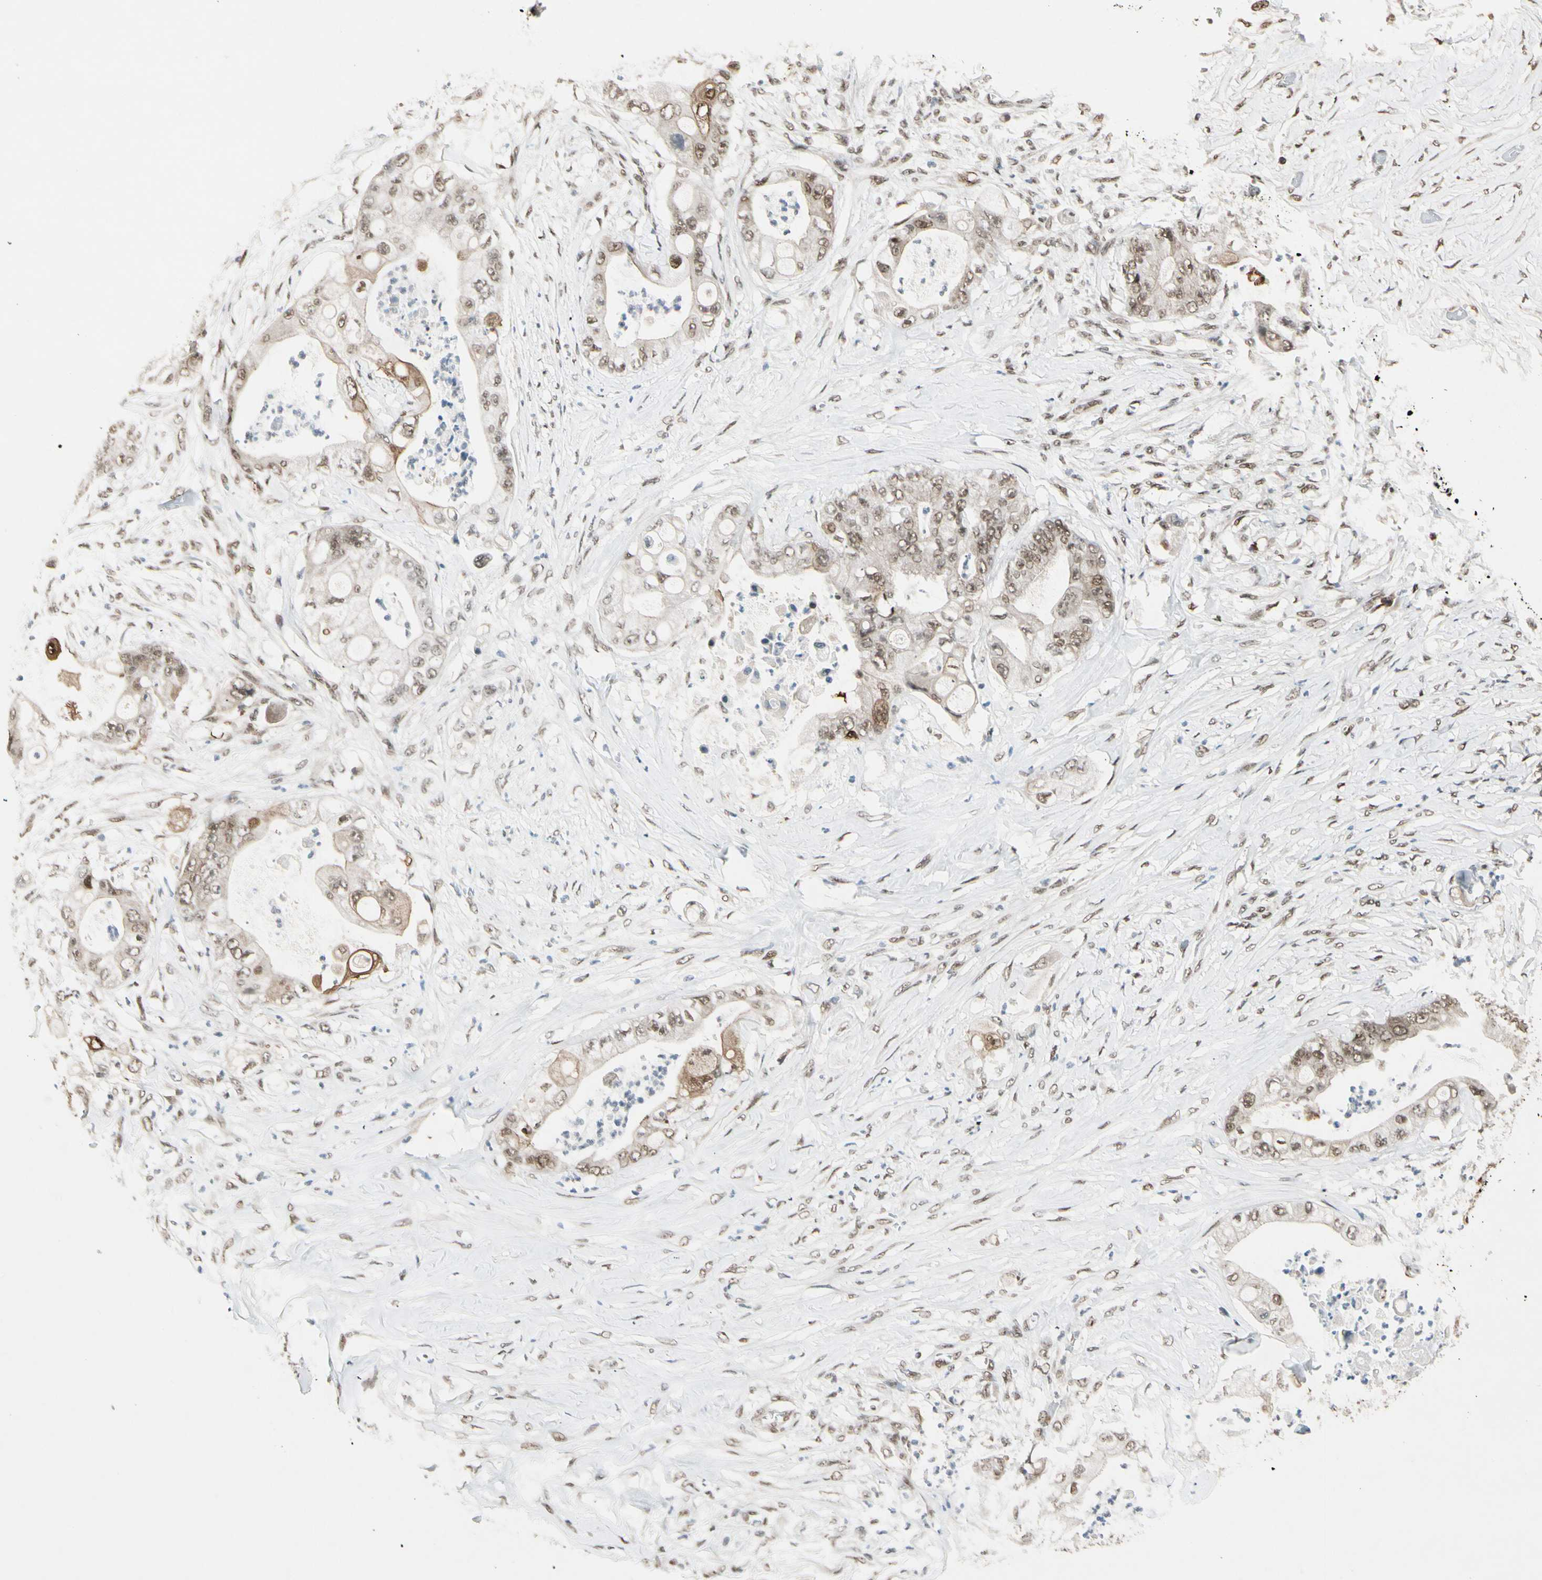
{"staining": {"intensity": "moderate", "quantity": ">75%", "location": "cytoplasmic/membranous,nuclear"}, "tissue": "stomach cancer", "cell_type": "Tumor cells", "image_type": "cancer", "snomed": [{"axis": "morphology", "description": "Adenocarcinoma, NOS"}, {"axis": "topography", "description": "Stomach"}], "caption": "Immunohistochemistry (IHC) staining of stomach cancer (adenocarcinoma), which exhibits medium levels of moderate cytoplasmic/membranous and nuclear staining in approximately >75% of tumor cells indicating moderate cytoplasmic/membranous and nuclear protein expression. The staining was performed using DAB (brown) for protein detection and nuclei were counterstained in hematoxylin (blue).", "gene": "CHAMP1", "patient": {"sex": "female", "age": 73}}